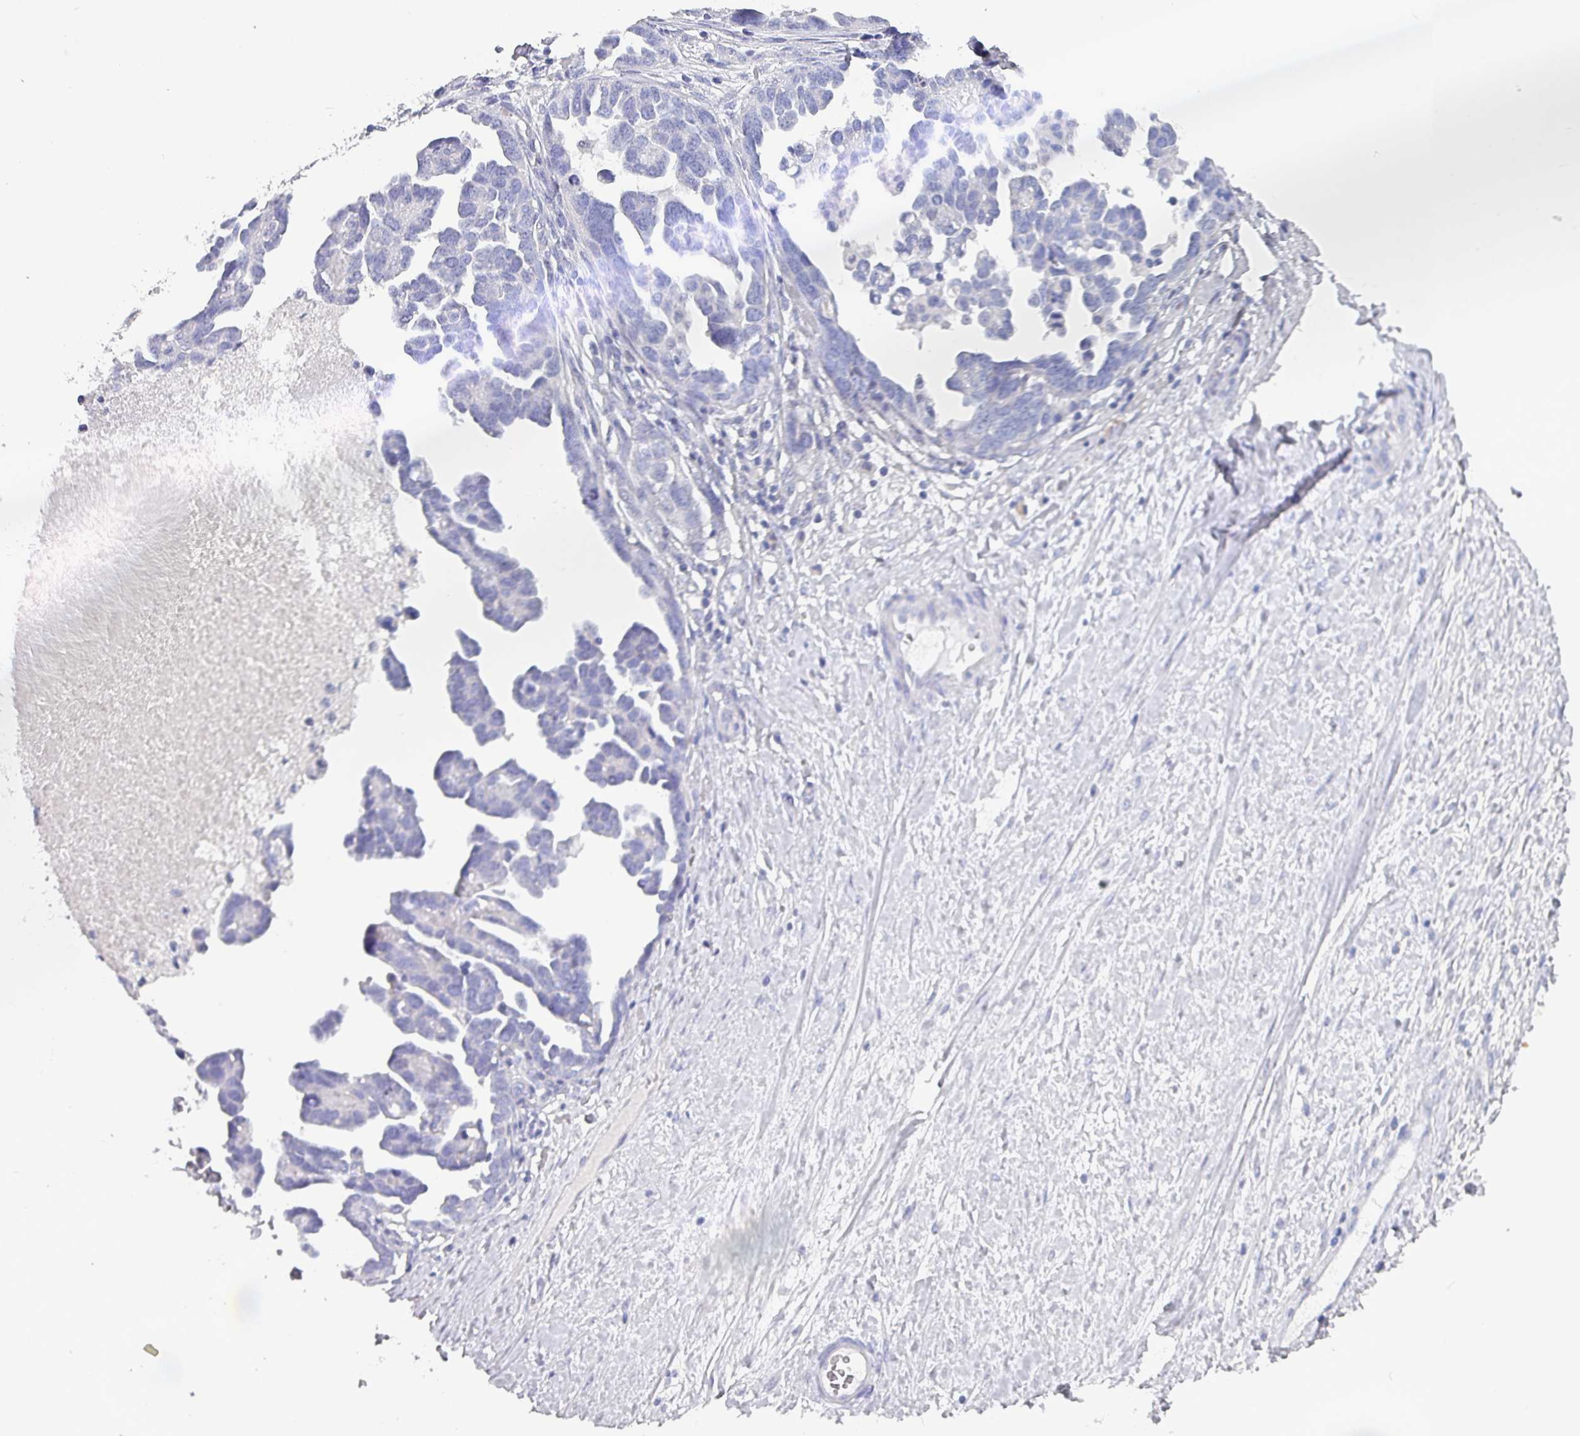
{"staining": {"intensity": "negative", "quantity": "none", "location": "none"}, "tissue": "ovarian cancer", "cell_type": "Tumor cells", "image_type": "cancer", "snomed": [{"axis": "morphology", "description": "Cystadenocarcinoma, serous, NOS"}, {"axis": "topography", "description": "Ovary"}], "caption": "High magnification brightfield microscopy of ovarian cancer (serous cystadenocarcinoma) stained with DAB (3,3'-diaminobenzidine) (brown) and counterstained with hematoxylin (blue): tumor cells show no significant staining. (IHC, brightfield microscopy, high magnification).", "gene": "INS-IGF2", "patient": {"sex": "female", "age": 54}}